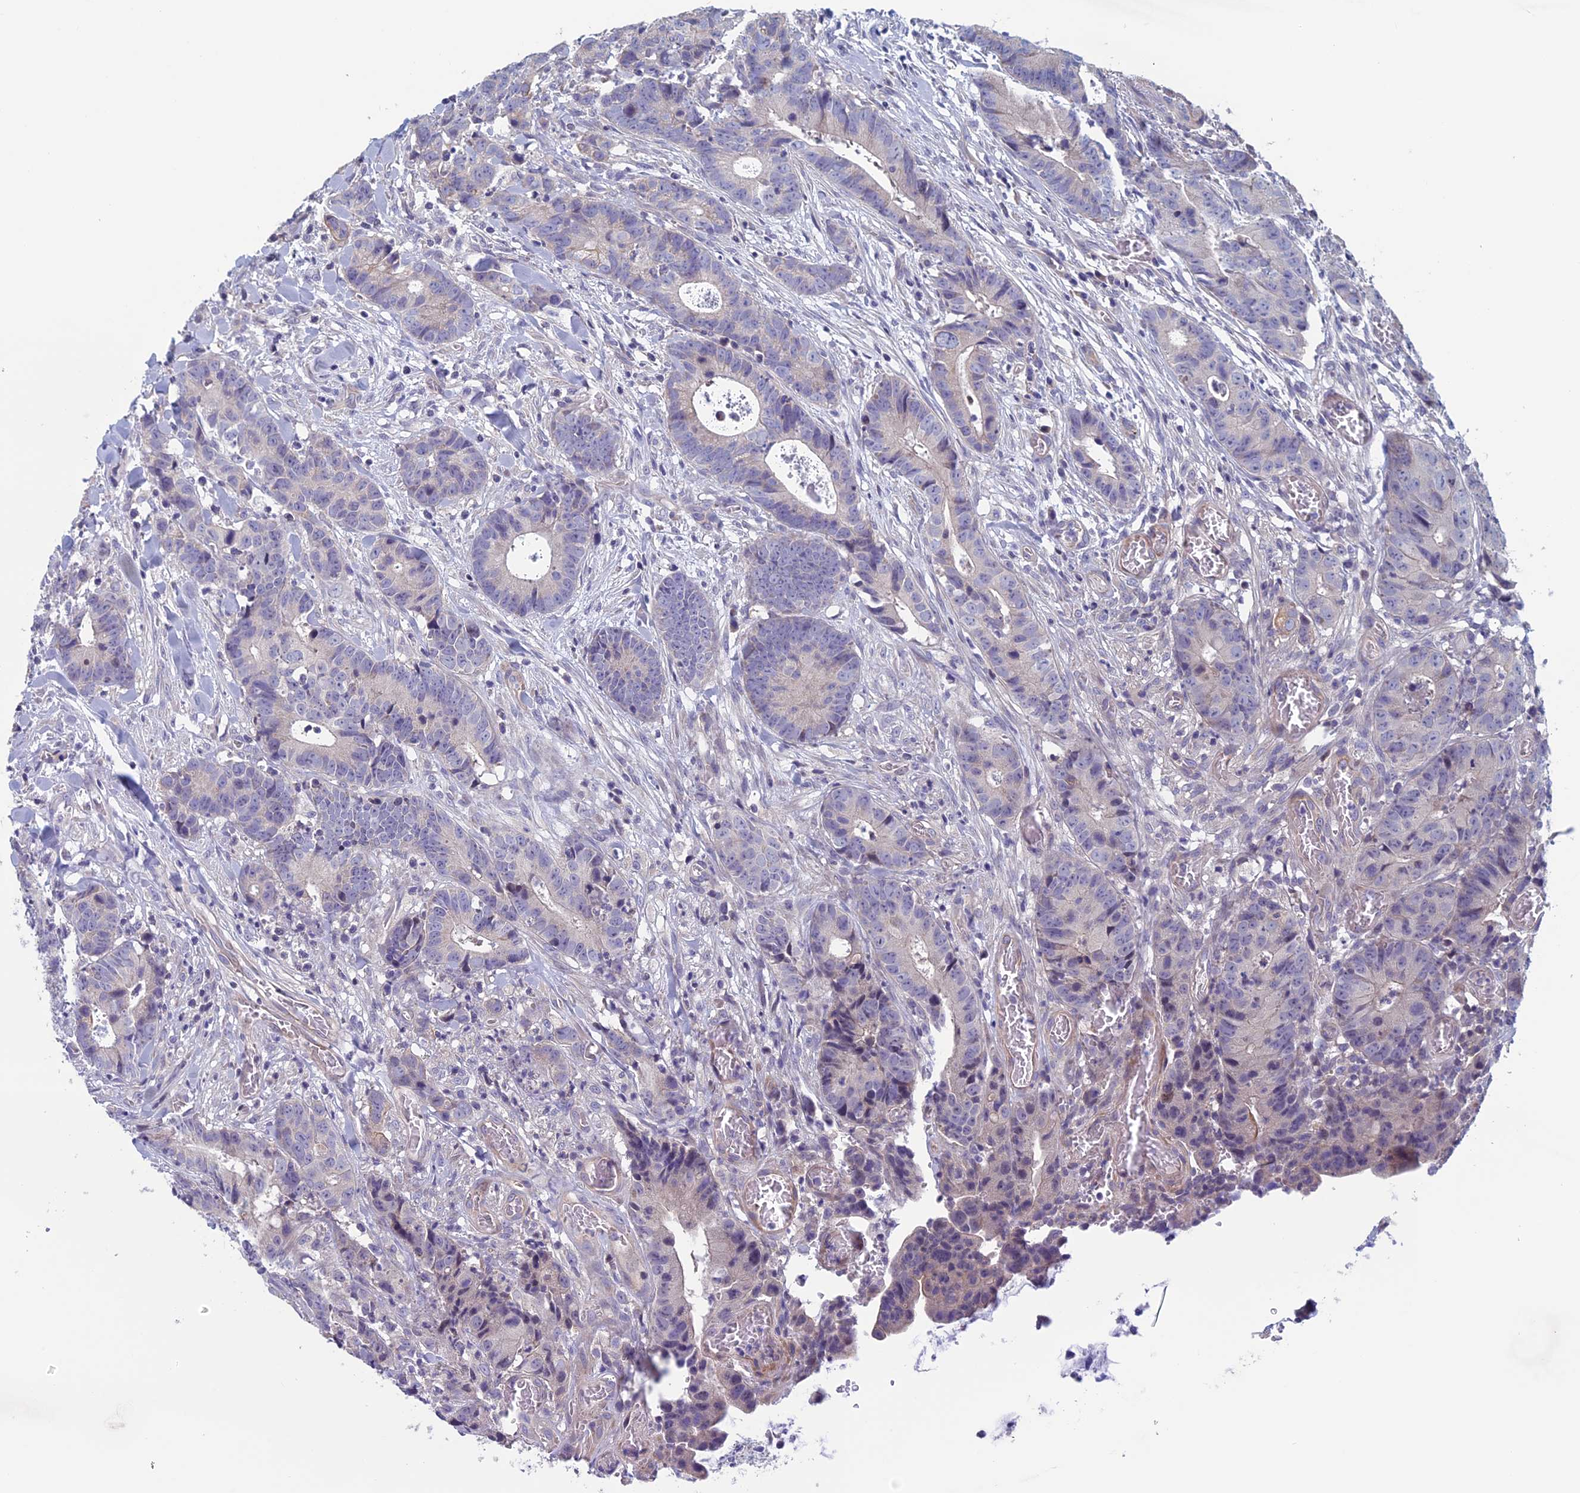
{"staining": {"intensity": "negative", "quantity": "none", "location": "none"}, "tissue": "colorectal cancer", "cell_type": "Tumor cells", "image_type": "cancer", "snomed": [{"axis": "morphology", "description": "Adenocarcinoma, NOS"}, {"axis": "topography", "description": "Colon"}], "caption": "Tumor cells show no significant positivity in colorectal cancer.", "gene": "CNOT6L", "patient": {"sex": "female", "age": 57}}